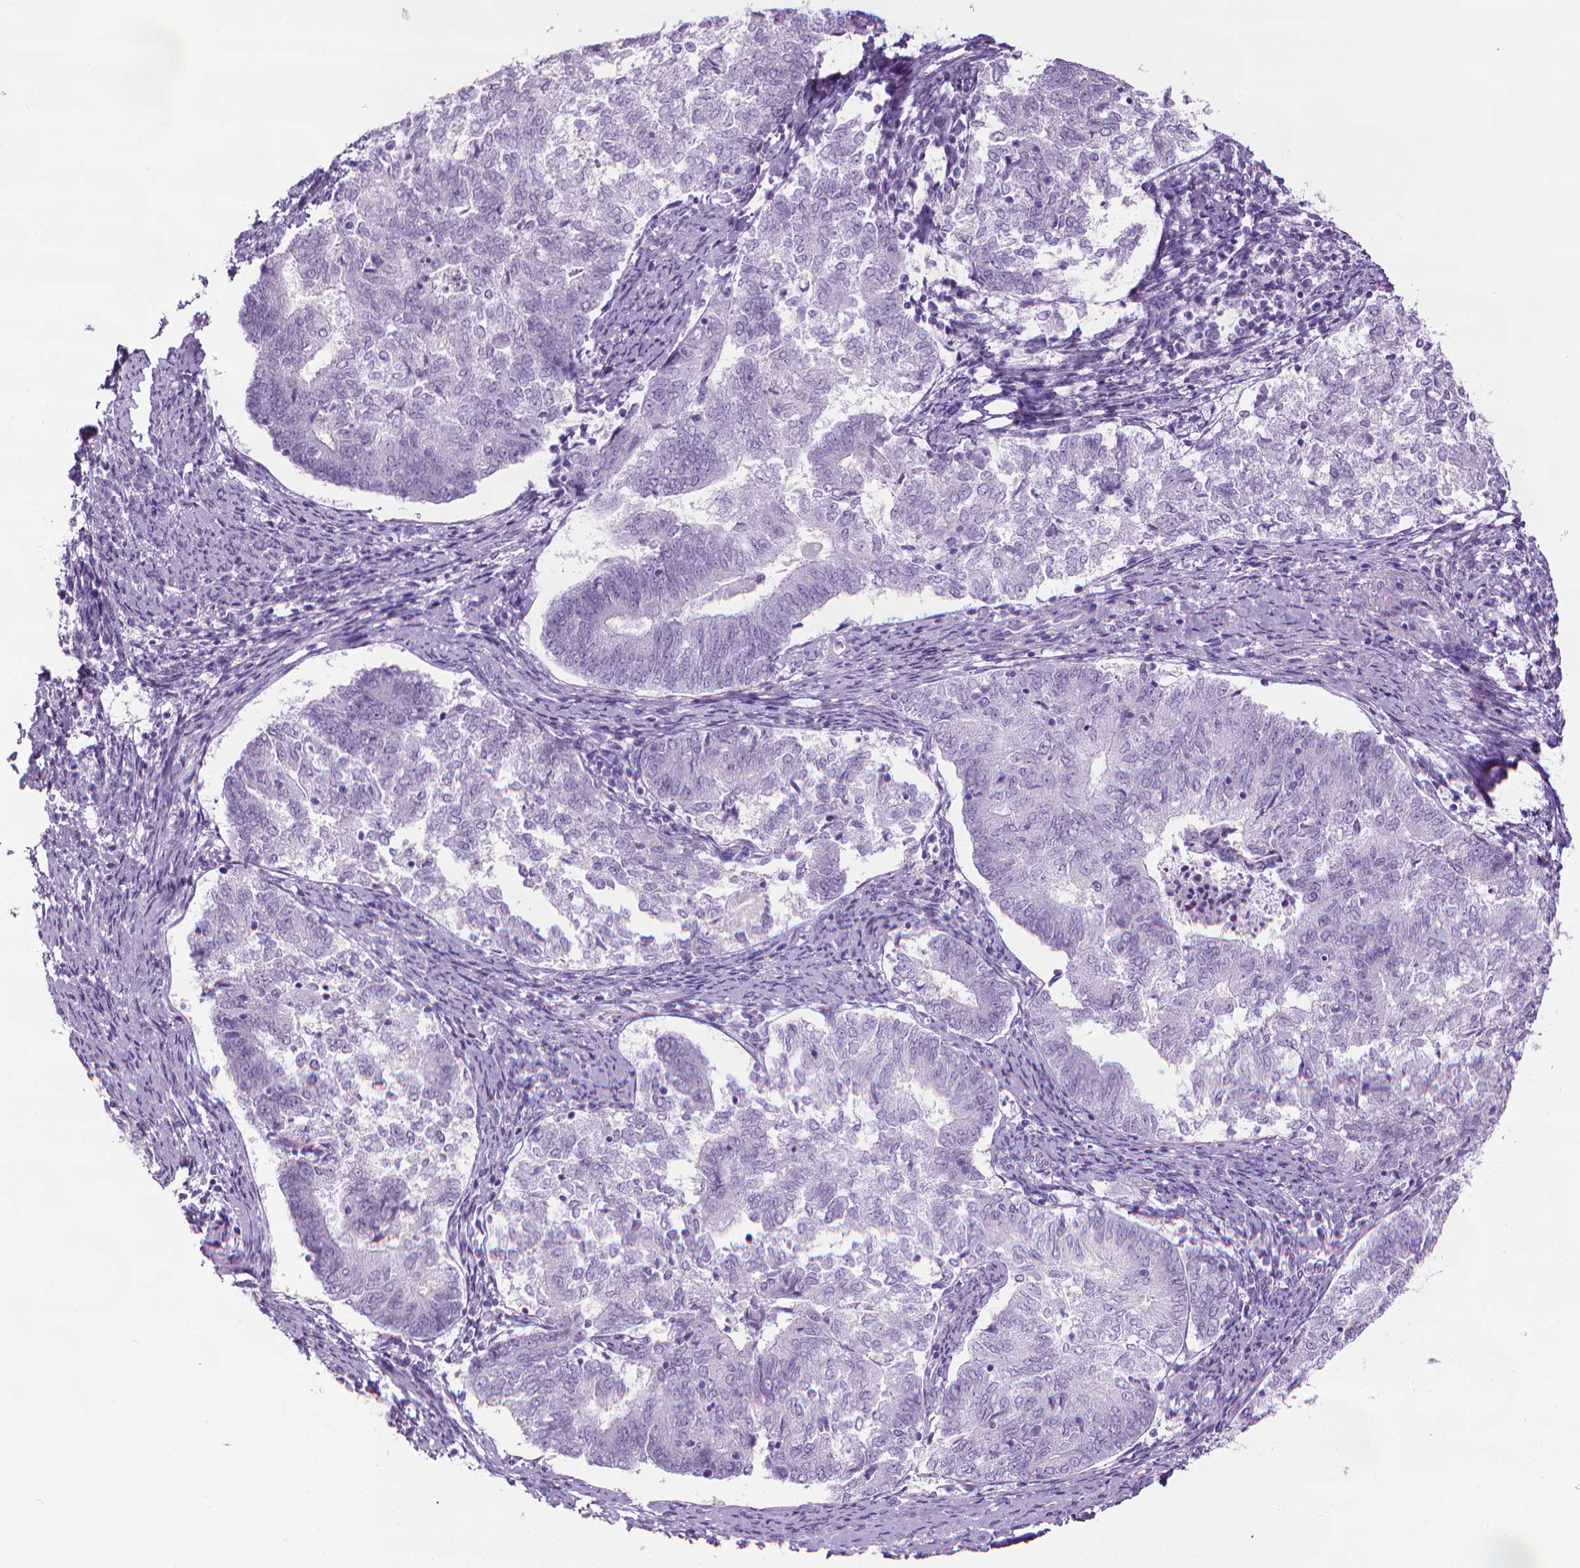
{"staining": {"intensity": "negative", "quantity": "none", "location": "none"}, "tissue": "endometrial cancer", "cell_type": "Tumor cells", "image_type": "cancer", "snomed": [{"axis": "morphology", "description": "Adenocarcinoma, NOS"}, {"axis": "topography", "description": "Endometrium"}], "caption": "The histopathology image exhibits no significant expression in tumor cells of endometrial cancer (adenocarcinoma).", "gene": "DNAI7", "patient": {"sex": "female", "age": 65}}